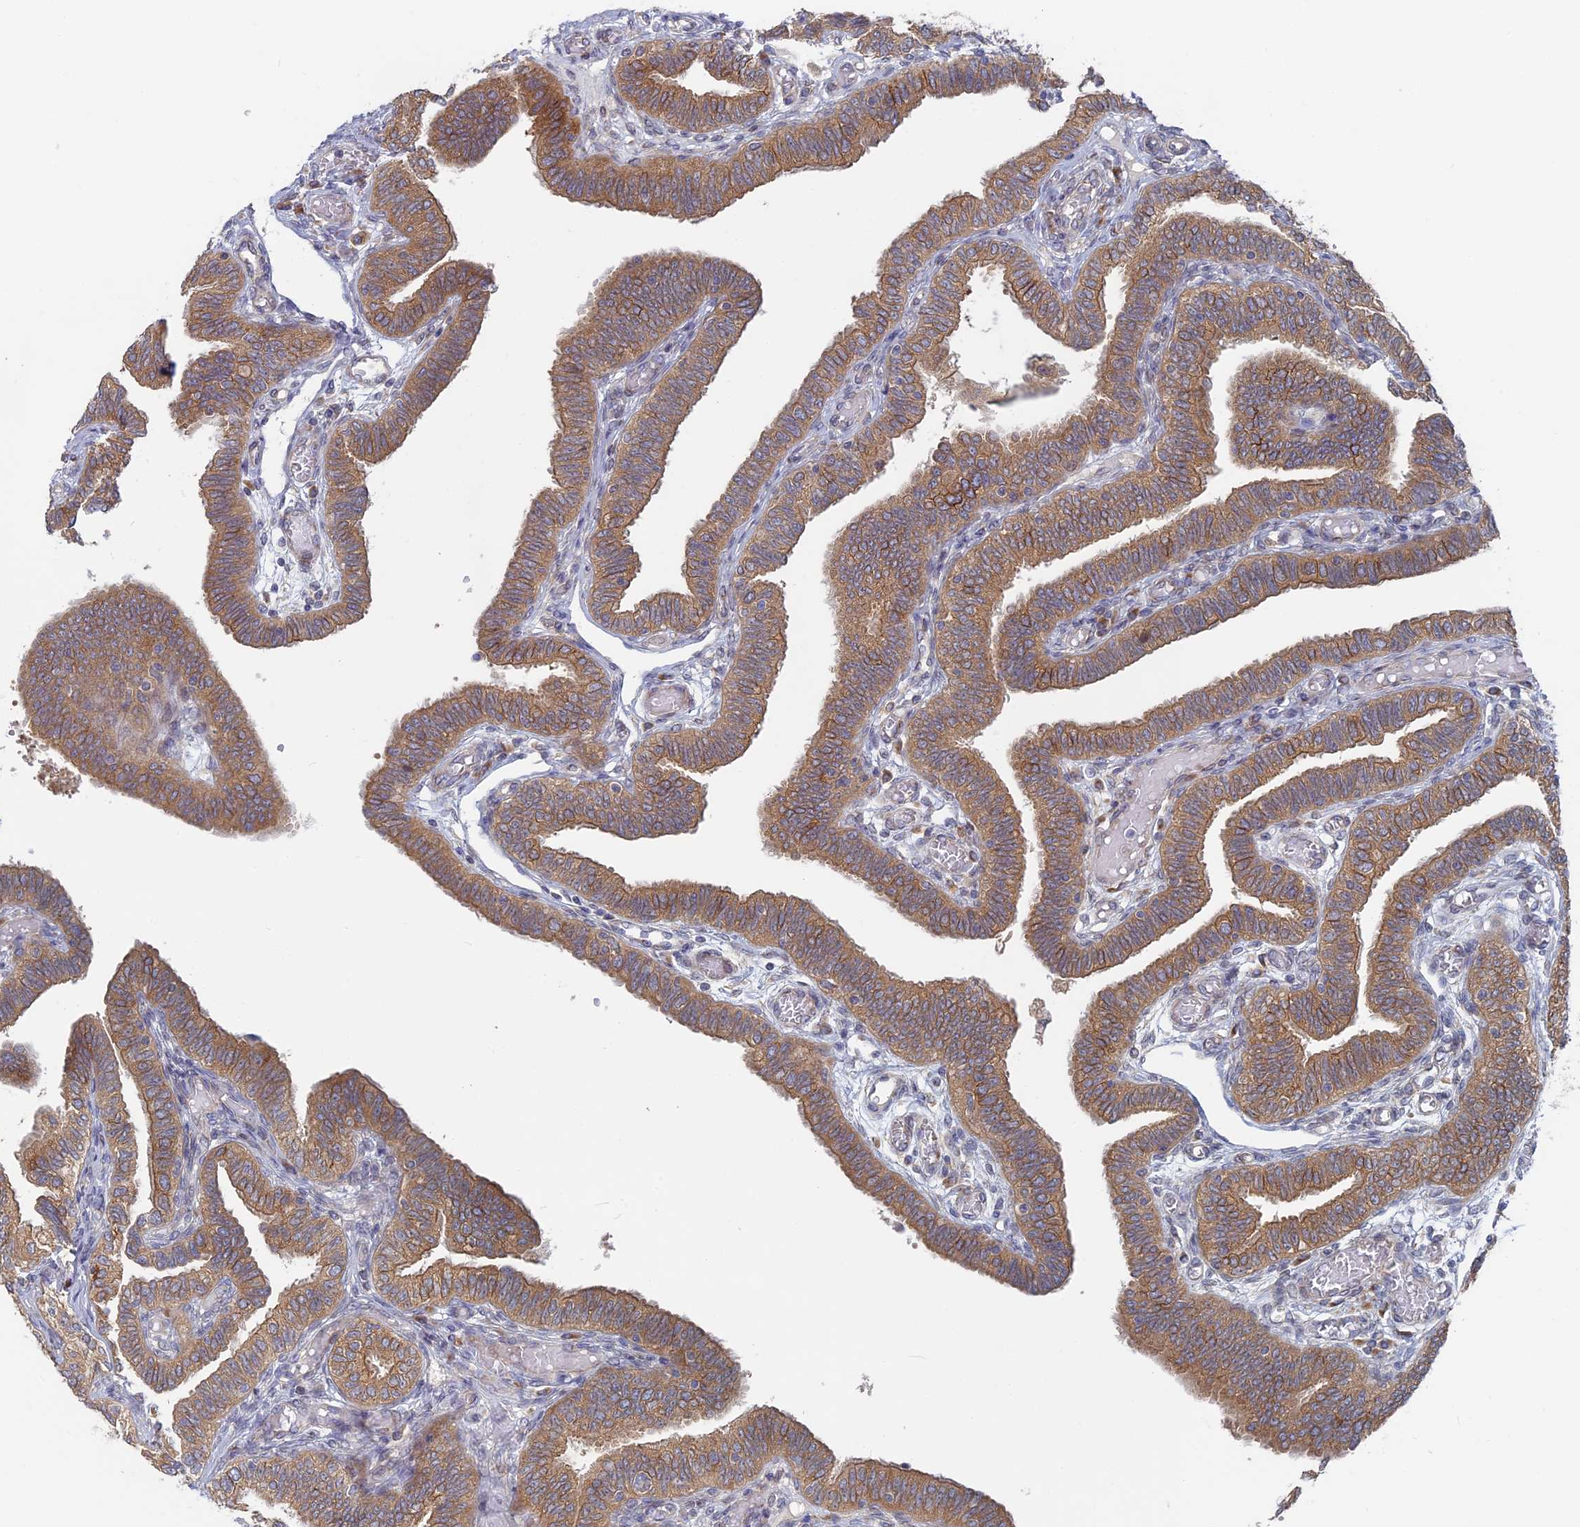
{"staining": {"intensity": "strong", "quantity": ">75%", "location": "cytoplasmic/membranous"}, "tissue": "fallopian tube", "cell_type": "Glandular cells", "image_type": "normal", "snomed": [{"axis": "morphology", "description": "Normal tissue, NOS"}, {"axis": "topography", "description": "Fallopian tube"}], "caption": "Immunohistochemistry (IHC) photomicrograph of unremarkable human fallopian tube stained for a protein (brown), which reveals high levels of strong cytoplasmic/membranous expression in approximately >75% of glandular cells.", "gene": "TBC1D30", "patient": {"sex": "female", "age": 39}}